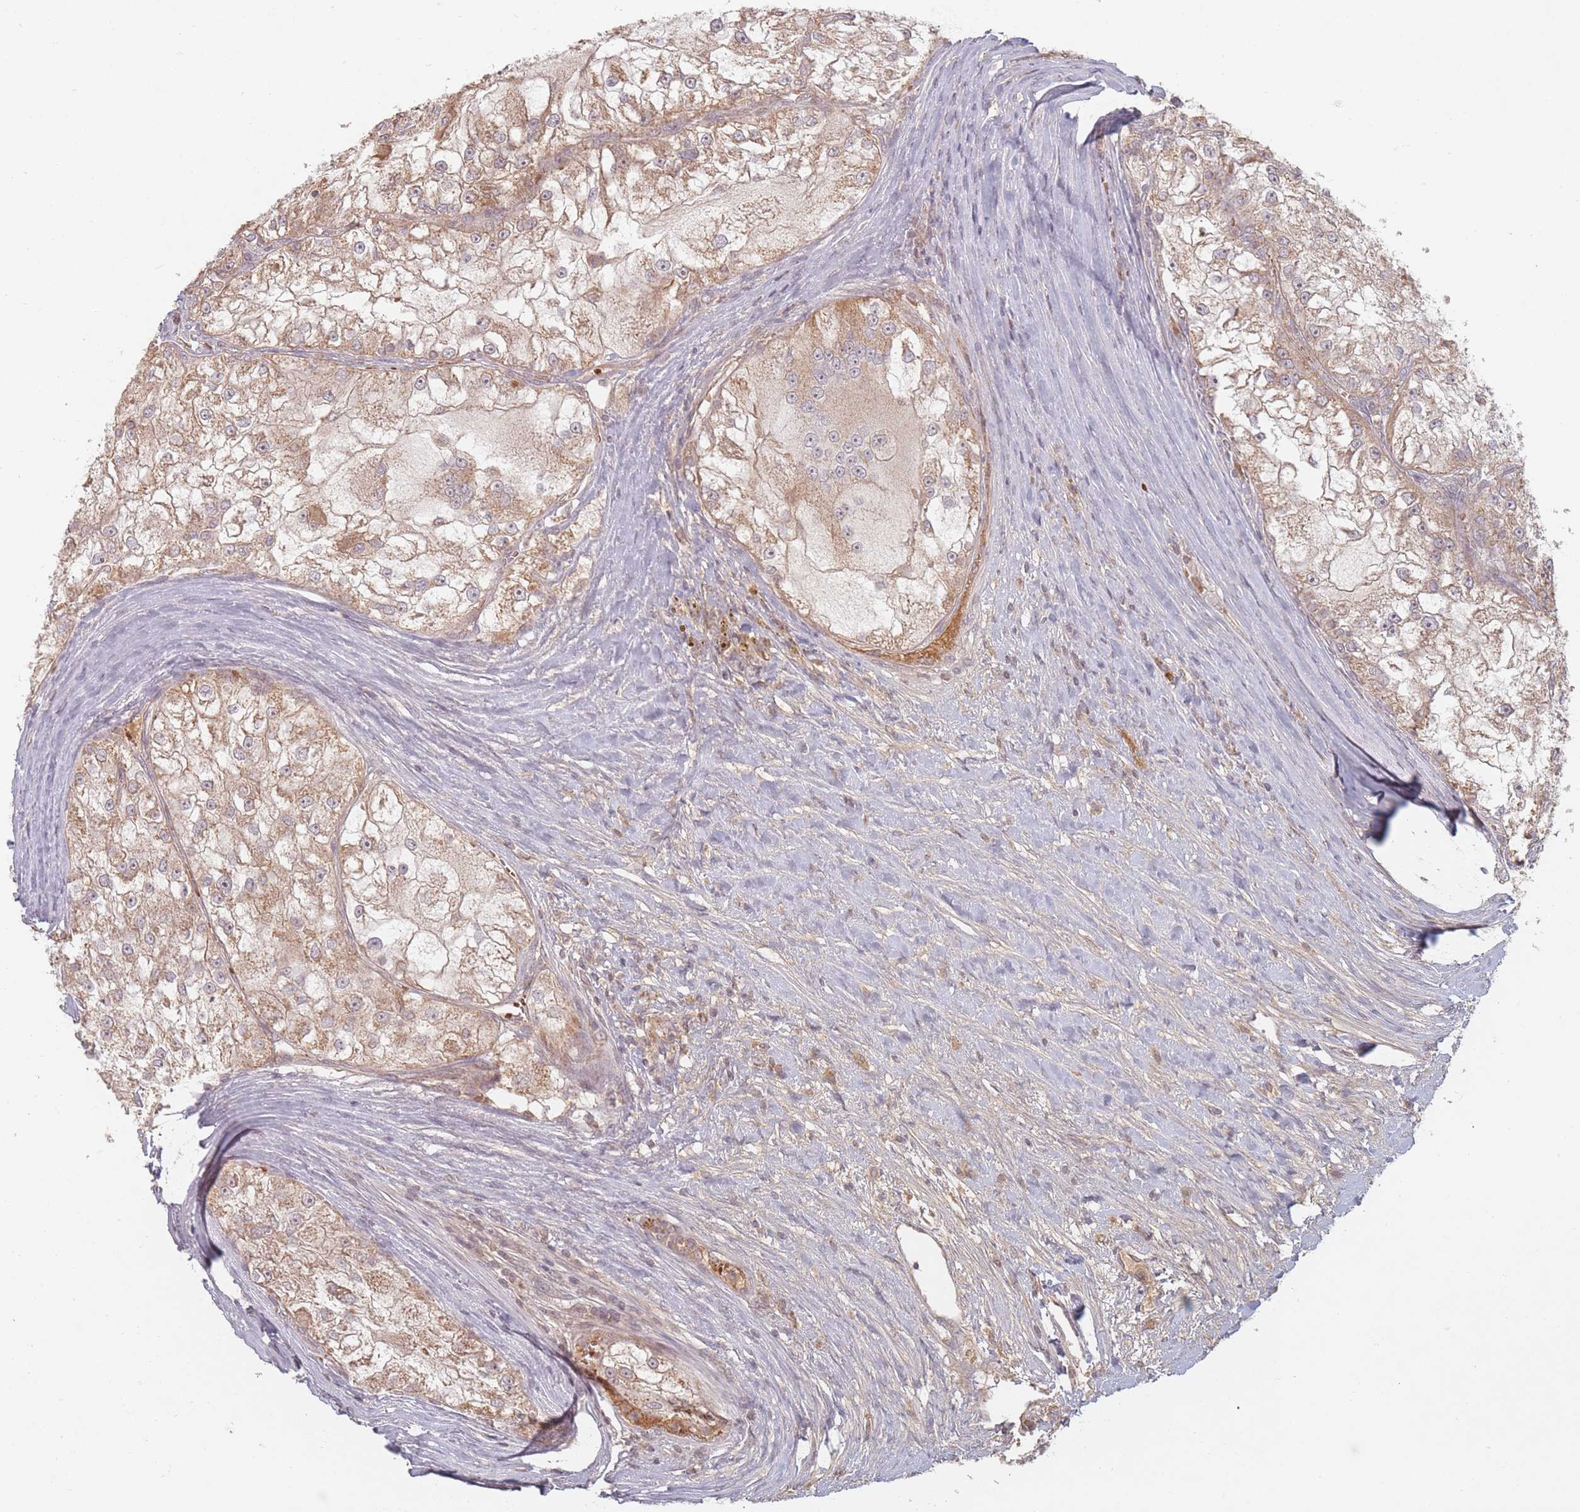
{"staining": {"intensity": "moderate", "quantity": ">75%", "location": "cytoplasmic/membranous"}, "tissue": "renal cancer", "cell_type": "Tumor cells", "image_type": "cancer", "snomed": [{"axis": "morphology", "description": "Adenocarcinoma, NOS"}, {"axis": "topography", "description": "Kidney"}], "caption": "Human renal adenocarcinoma stained with a protein marker shows moderate staining in tumor cells.", "gene": "OR2M4", "patient": {"sex": "female", "age": 72}}